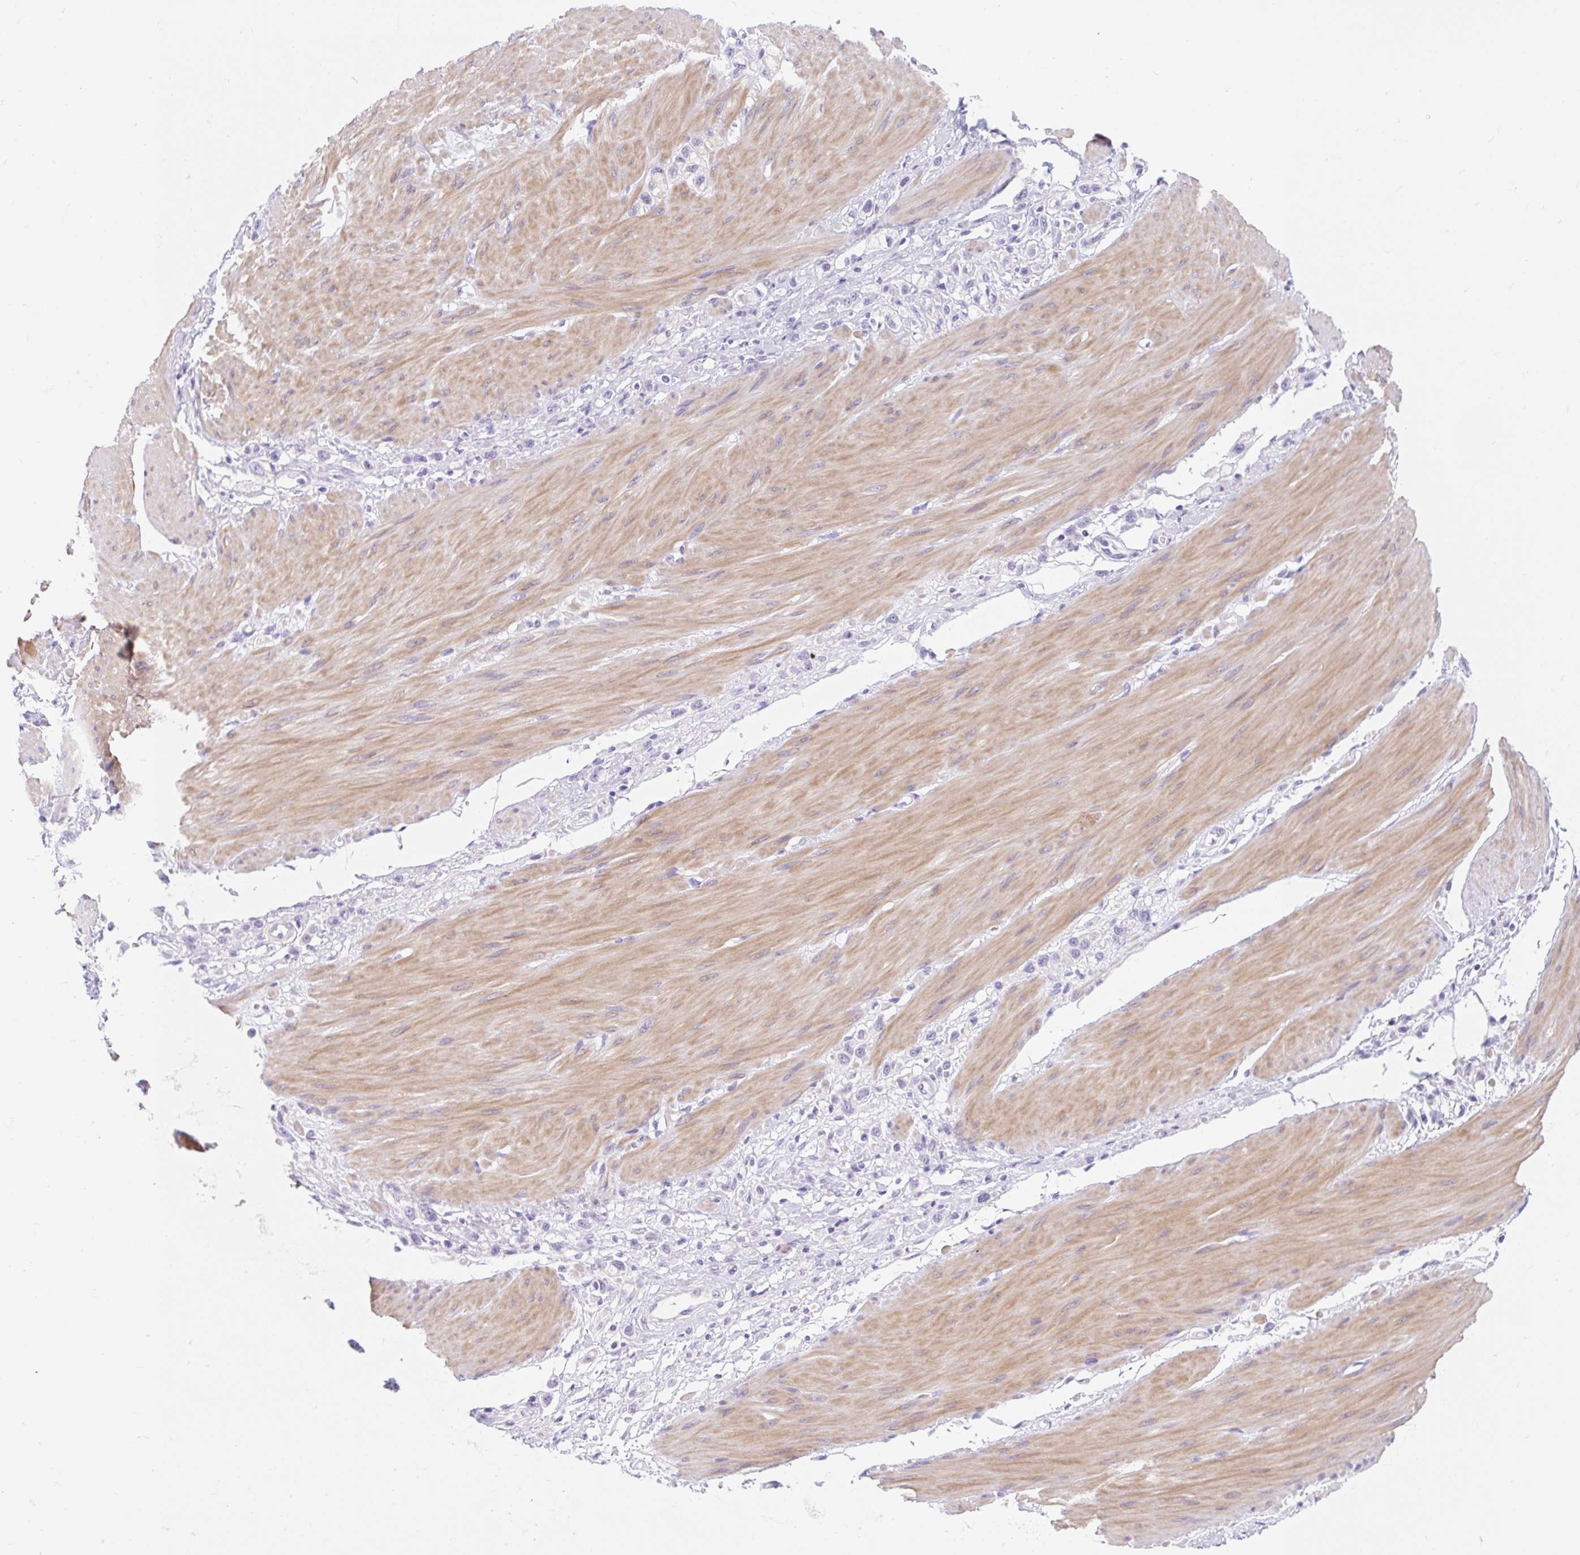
{"staining": {"intensity": "negative", "quantity": "none", "location": "none"}, "tissue": "stomach cancer", "cell_type": "Tumor cells", "image_type": "cancer", "snomed": [{"axis": "morphology", "description": "Adenocarcinoma, NOS"}, {"axis": "topography", "description": "Stomach"}], "caption": "High power microscopy photomicrograph of an immunohistochemistry histopathology image of stomach adenocarcinoma, revealing no significant positivity in tumor cells. The staining is performed using DAB (3,3'-diaminobenzidine) brown chromogen with nuclei counter-stained in using hematoxylin.", "gene": "SLC28A1", "patient": {"sex": "female", "age": 65}}